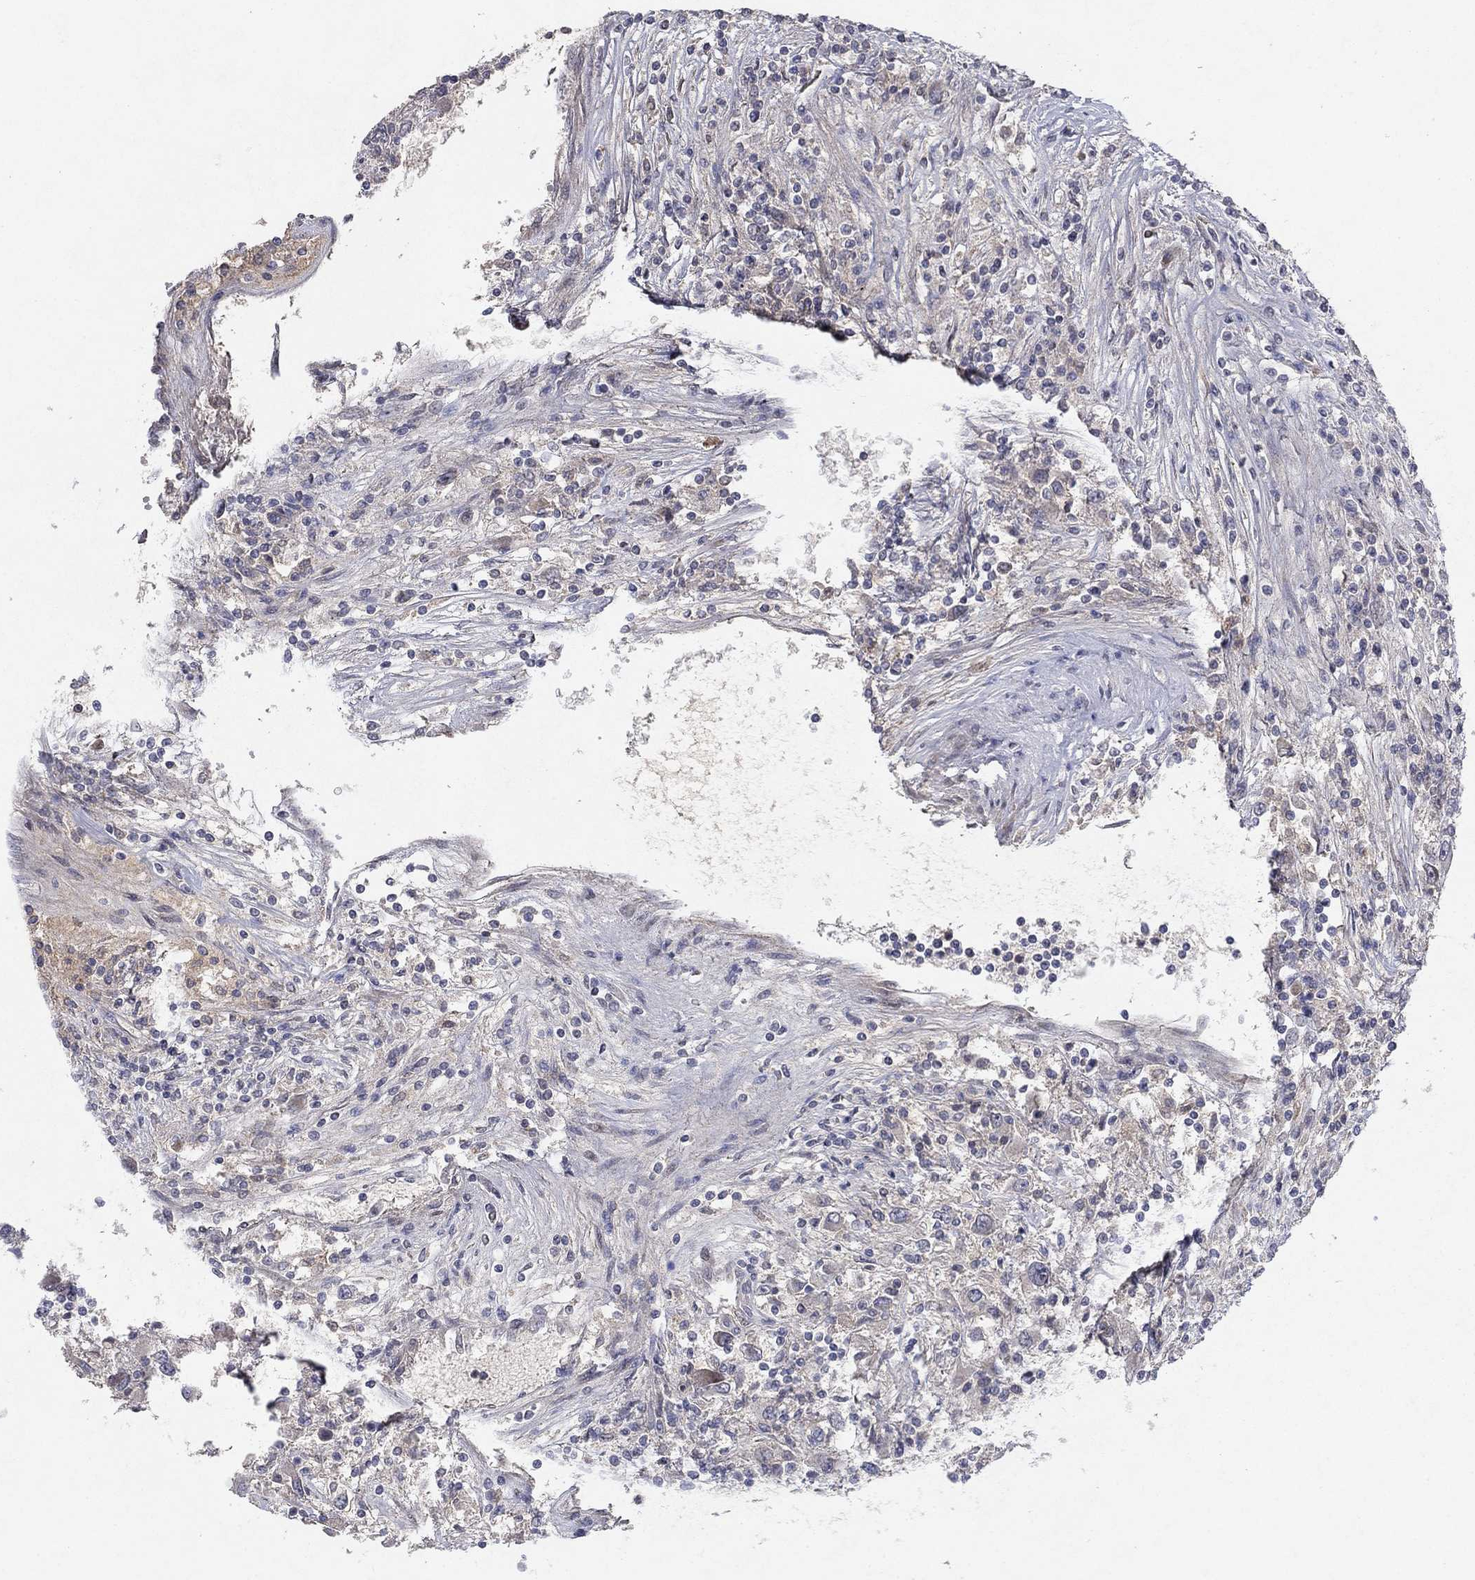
{"staining": {"intensity": "negative", "quantity": "none", "location": "none"}, "tissue": "renal cancer", "cell_type": "Tumor cells", "image_type": "cancer", "snomed": [{"axis": "morphology", "description": "Adenocarcinoma, NOS"}, {"axis": "topography", "description": "Kidney"}], "caption": "Immunohistochemistry histopathology image of neoplastic tissue: human renal cancer (adenocarcinoma) stained with DAB (3,3'-diaminobenzidine) displays no significant protein staining in tumor cells.", "gene": "IL4", "patient": {"sex": "female", "age": 67}}